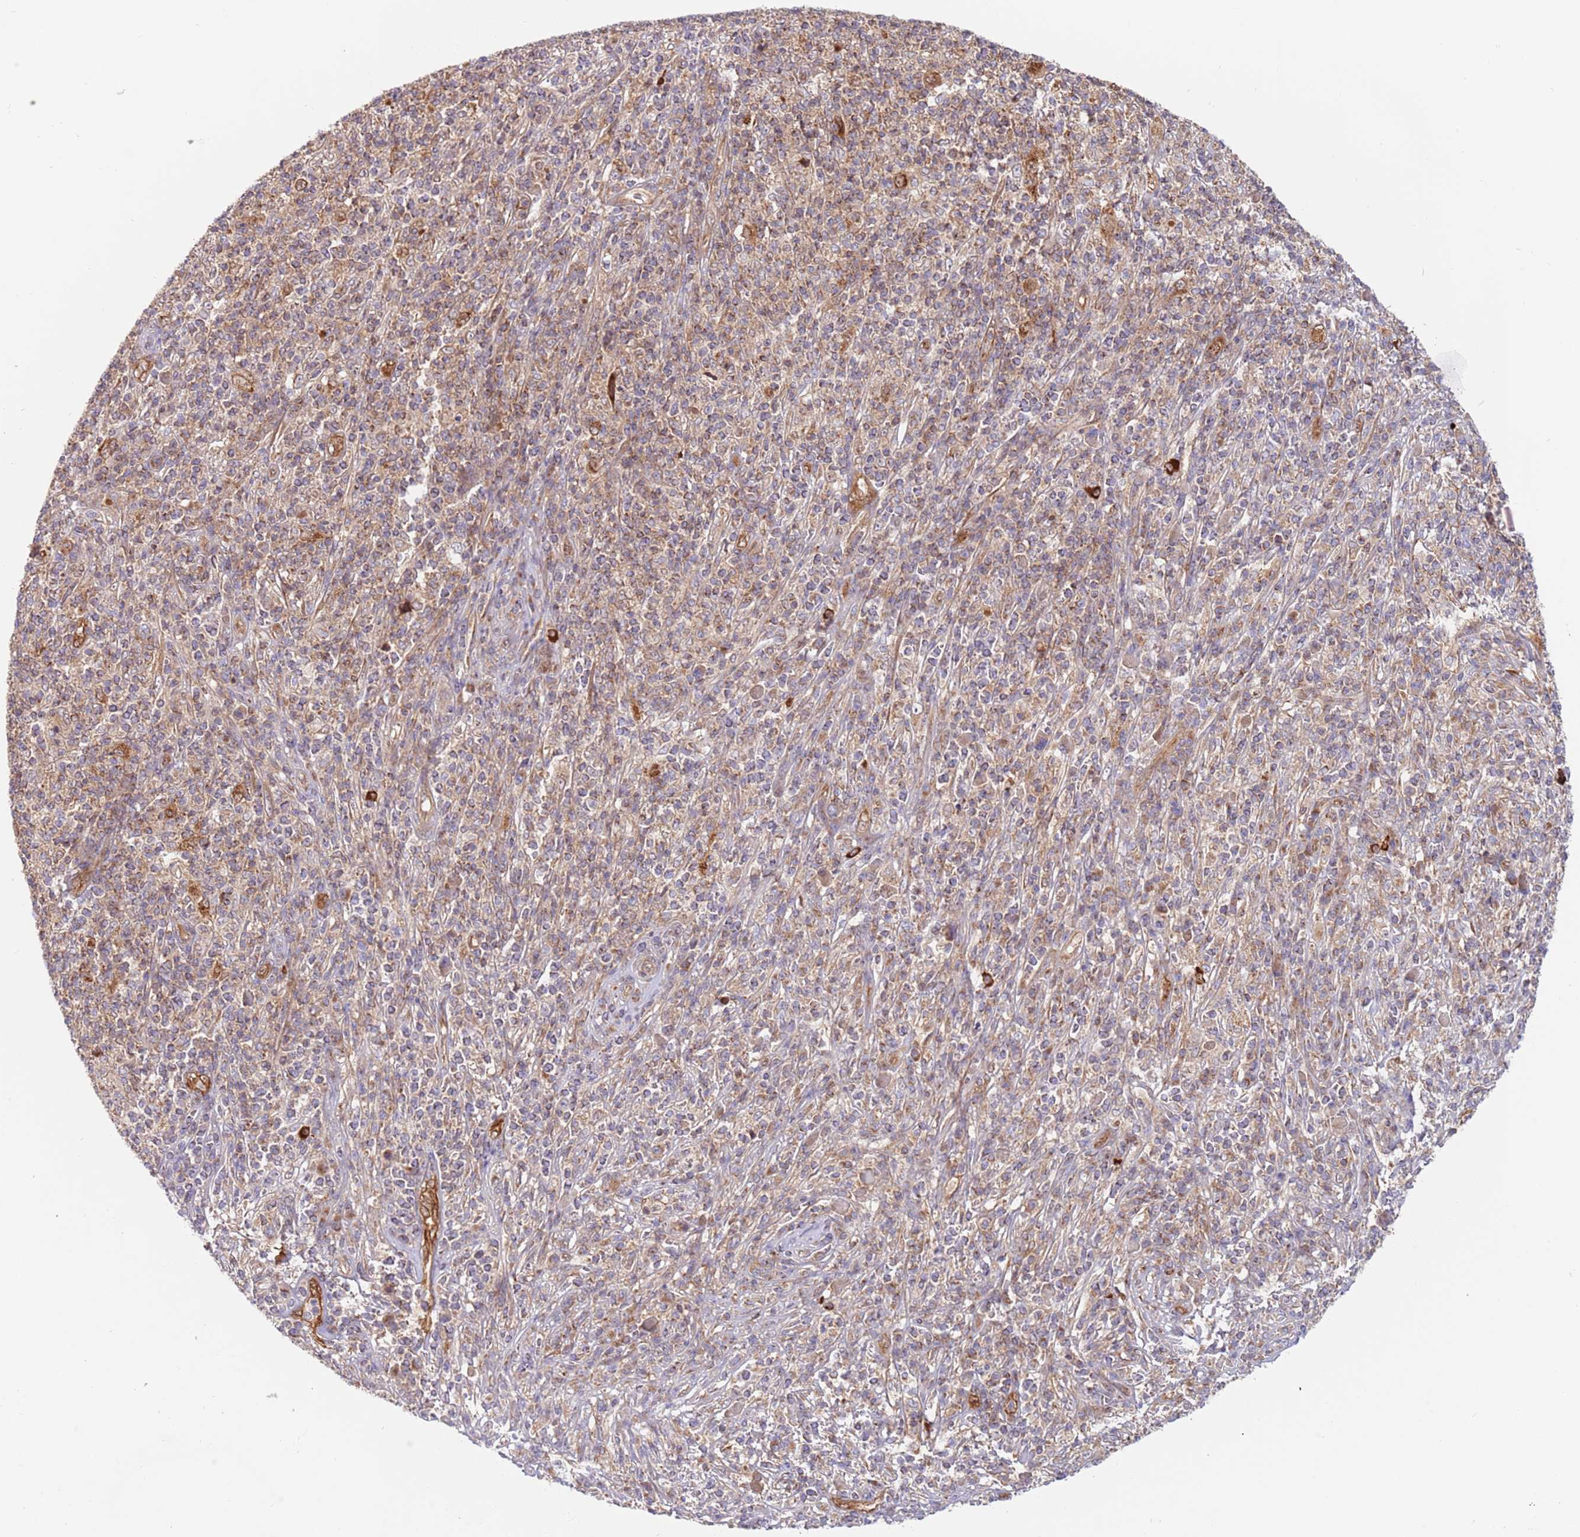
{"staining": {"intensity": "moderate", "quantity": "25%-75%", "location": "cytoplasmic/membranous"}, "tissue": "melanoma", "cell_type": "Tumor cells", "image_type": "cancer", "snomed": [{"axis": "morphology", "description": "Malignant melanoma, NOS"}, {"axis": "topography", "description": "Skin"}], "caption": "A histopathology image of human melanoma stained for a protein displays moderate cytoplasmic/membranous brown staining in tumor cells.", "gene": "GUK1", "patient": {"sex": "male", "age": 66}}